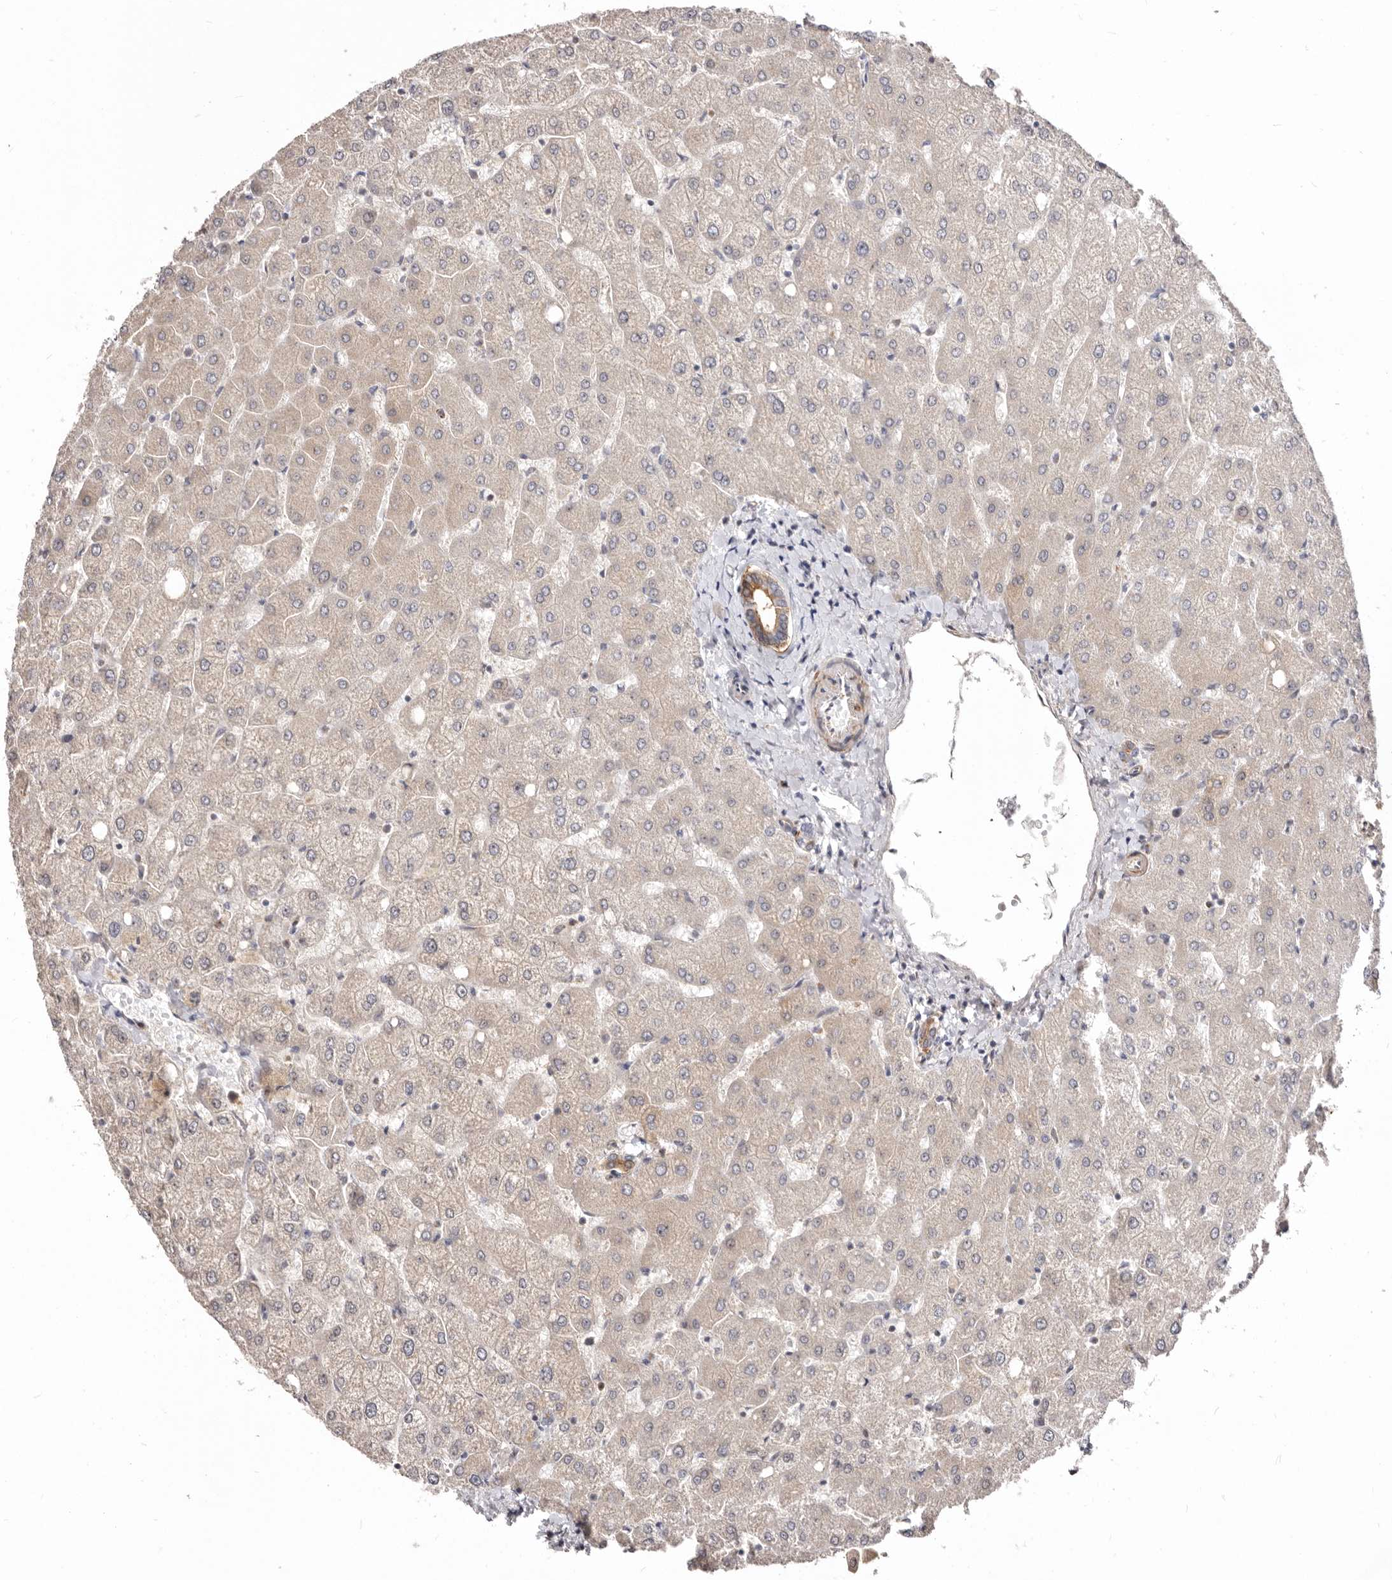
{"staining": {"intensity": "moderate", "quantity": "25%-75%", "location": "cytoplasmic/membranous"}, "tissue": "liver", "cell_type": "Cholangiocytes", "image_type": "normal", "snomed": [{"axis": "morphology", "description": "Normal tissue, NOS"}, {"axis": "topography", "description": "Liver"}], "caption": "DAB (3,3'-diaminobenzidine) immunohistochemical staining of benign liver reveals moderate cytoplasmic/membranous protein staining in about 25%-75% of cholangiocytes.", "gene": "GPATCH4", "patient": {"sex": "female", "age": 54}}